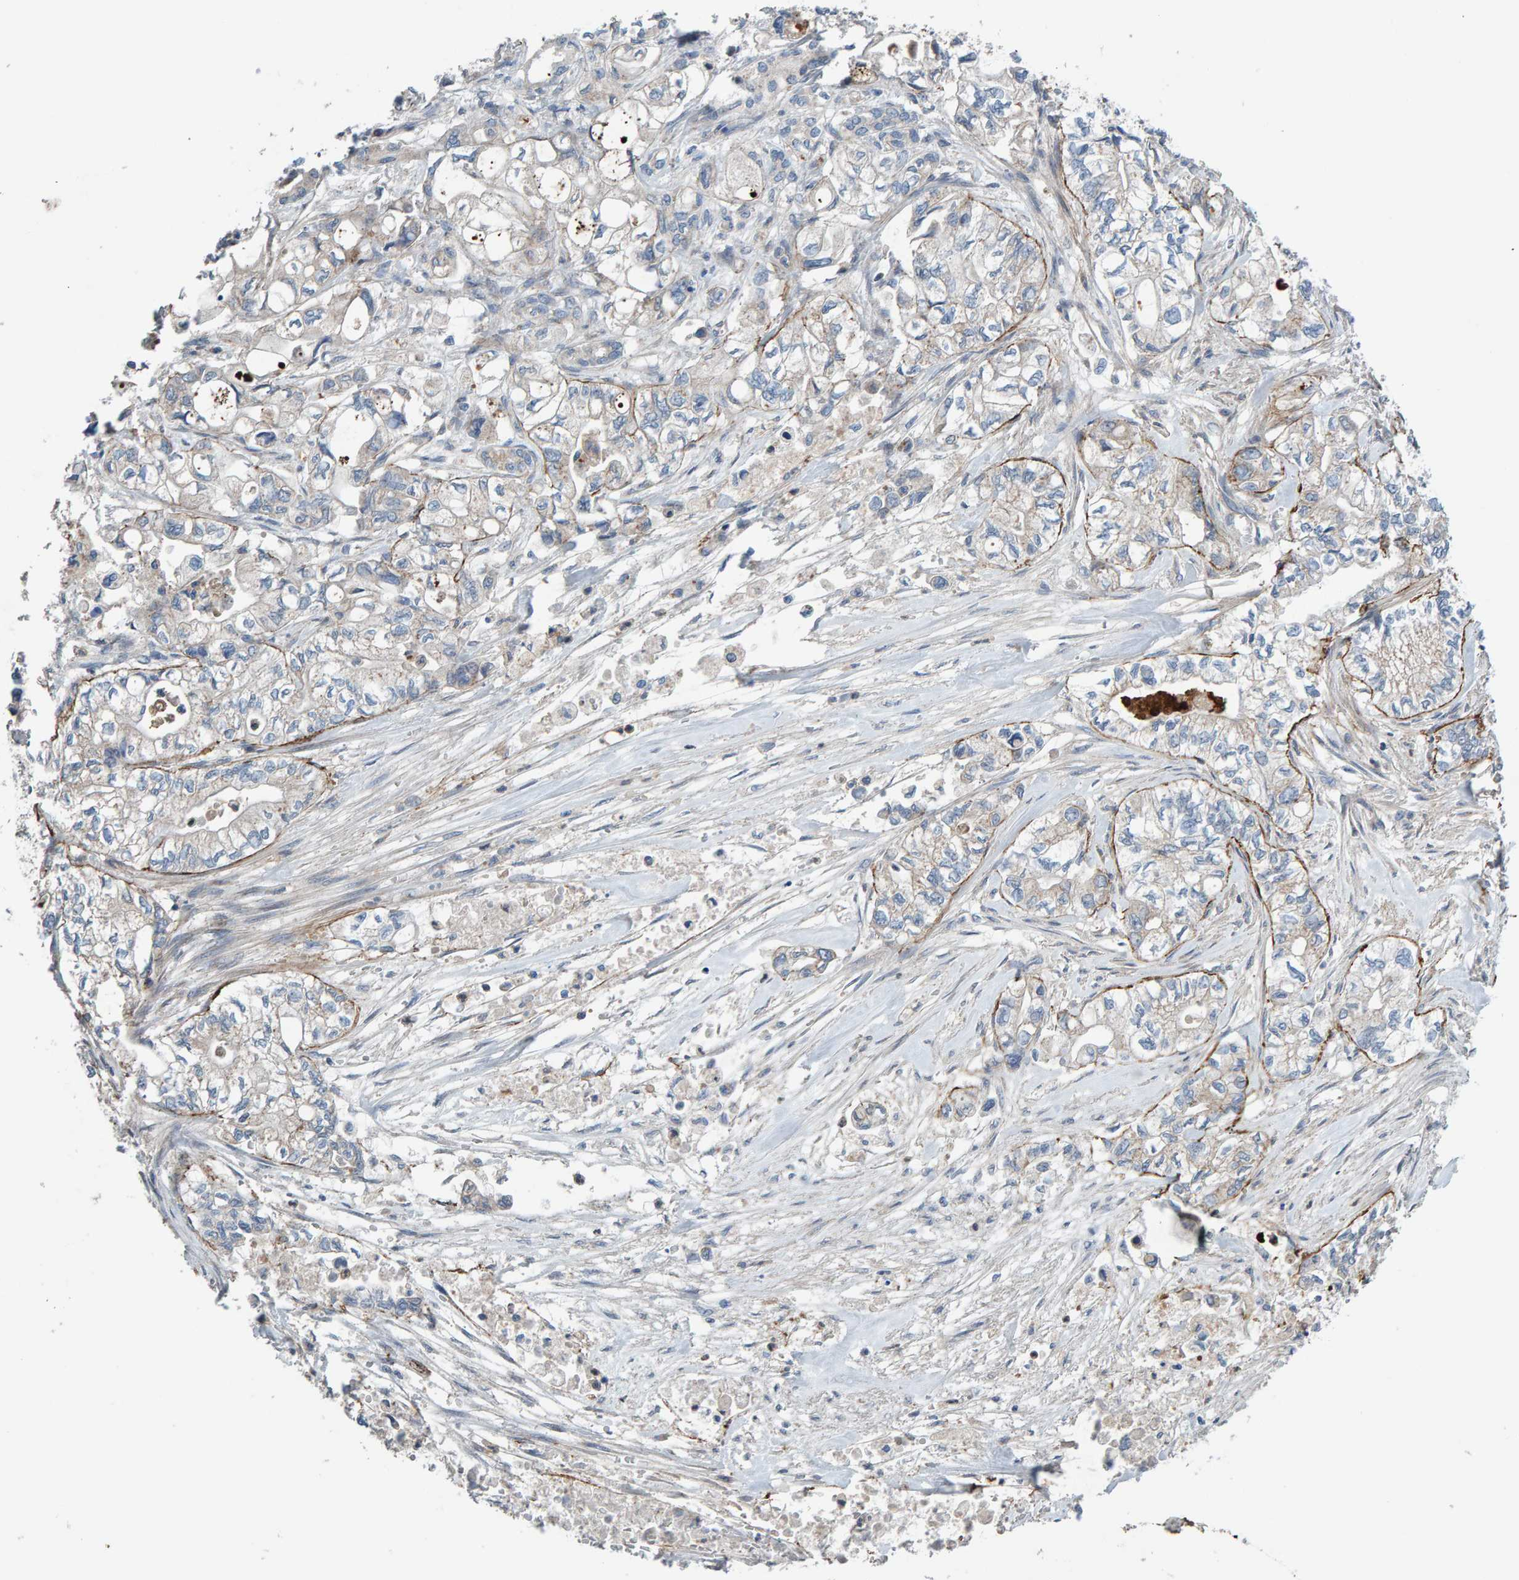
{"staining": {"intensity": "weak", "quantity": "25%-75%", "location": "cytoplasmic/membranous"}, "tissue": "pancreatic cancer", "cell_type": "Tumor cells", "image_type": "cancer", "snomed": [{"axis": "morphology", "description": "Adenocarcinoma, NOS"}, {"axis": "topography", "description": "Pancreas"}], "caption": "Approximately 25%-75% of tumor cells in pancreatic adenocarcinoma reveal weak cytoplasmic/membranous protein expression as visualized by brown immunohistochemical staining.", "gene": "CCM2", "patient": {"sex": "male", "age": 79}}